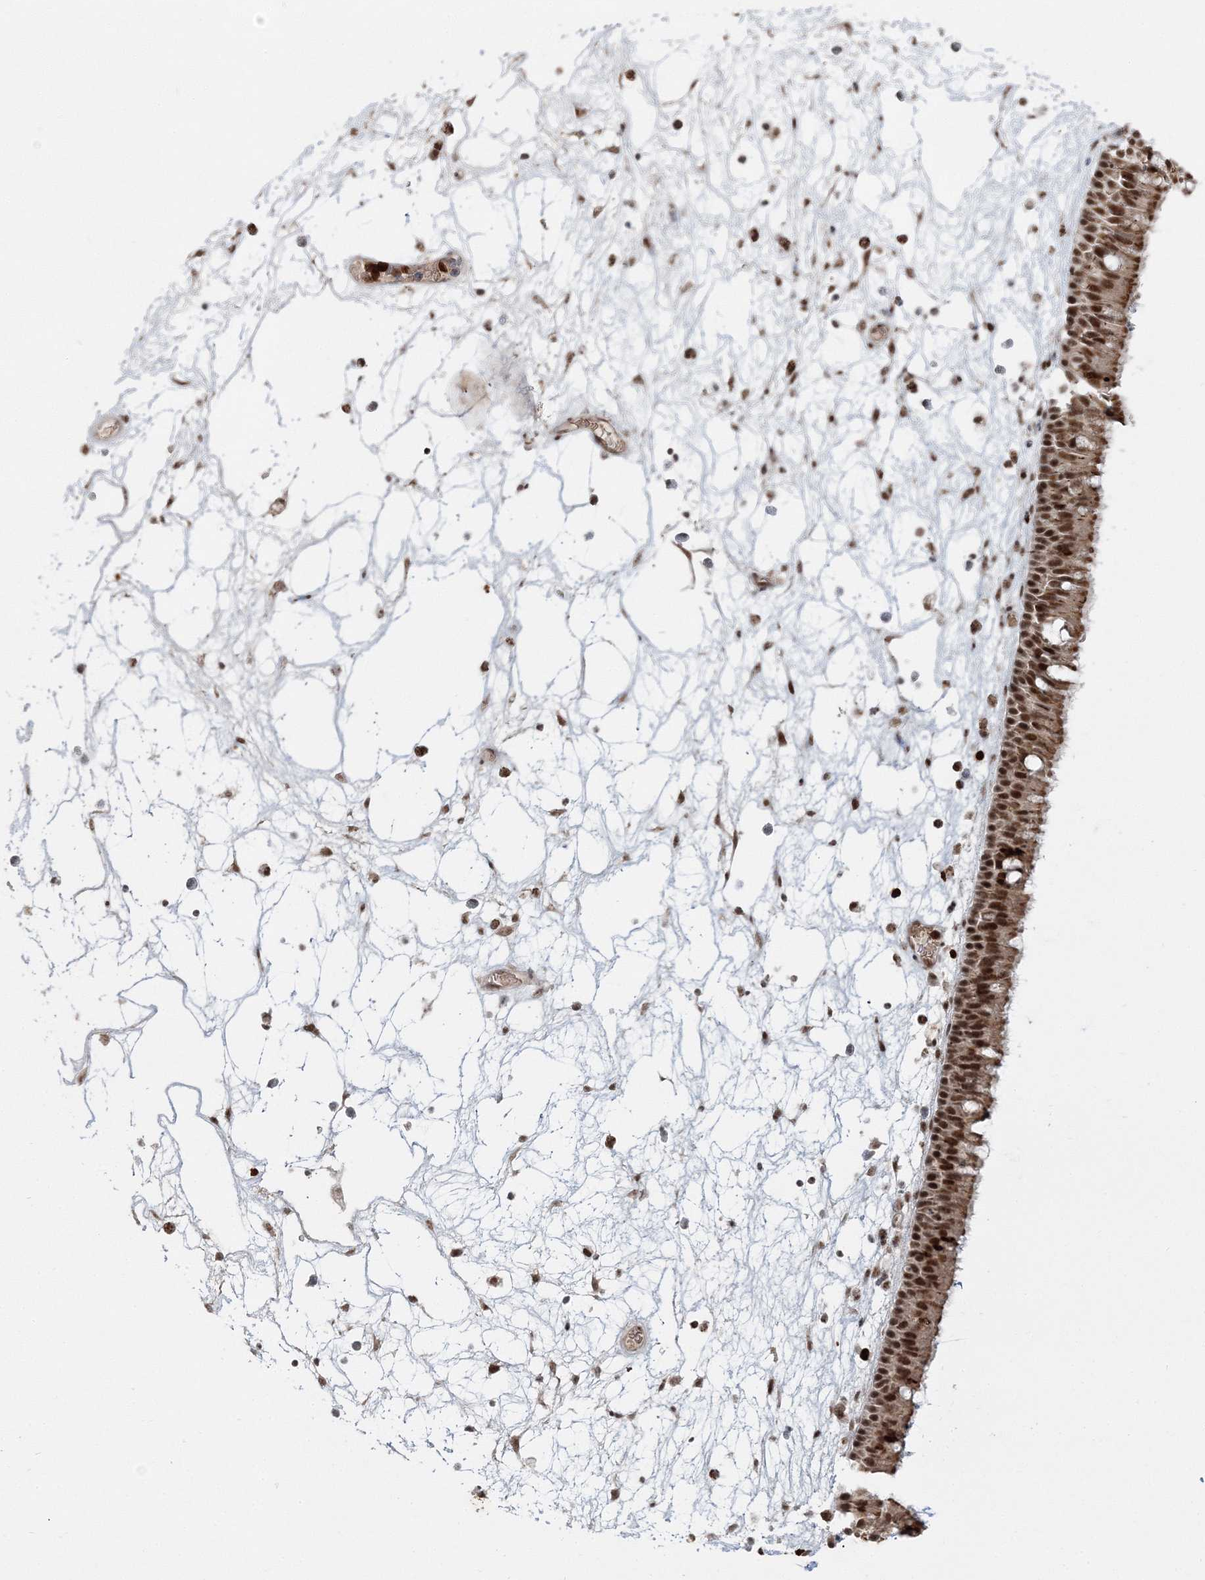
{"staining": {"intensity": "strong", "quantity": ">75%", "location": "cytoplasmic/membranous,nuclear"}, "tissue": "nasopharynx", "cell_type": "Respiratory epithelial cells", "image_type": "normal", "snomed": [{"axis": "morphology", "description": "Normal tissue, NOS"}, {"axis": "morphology", "description": "Inflammation, NOS"}, {"axis": "morphology", "description": "Malignant melanoma, Metastatic site"}, {"axis": "topography", "description": "Nasopharynx"}], "caption": "A photomicrograph of human nasopharynx stained for a protein demonstrates strong cytoplasmic/membranous,nuclear brown staining in respiratory epithelial cells.", "gene": "ENSG00000290315", "patient": {"sex": "male", "age": 70}}